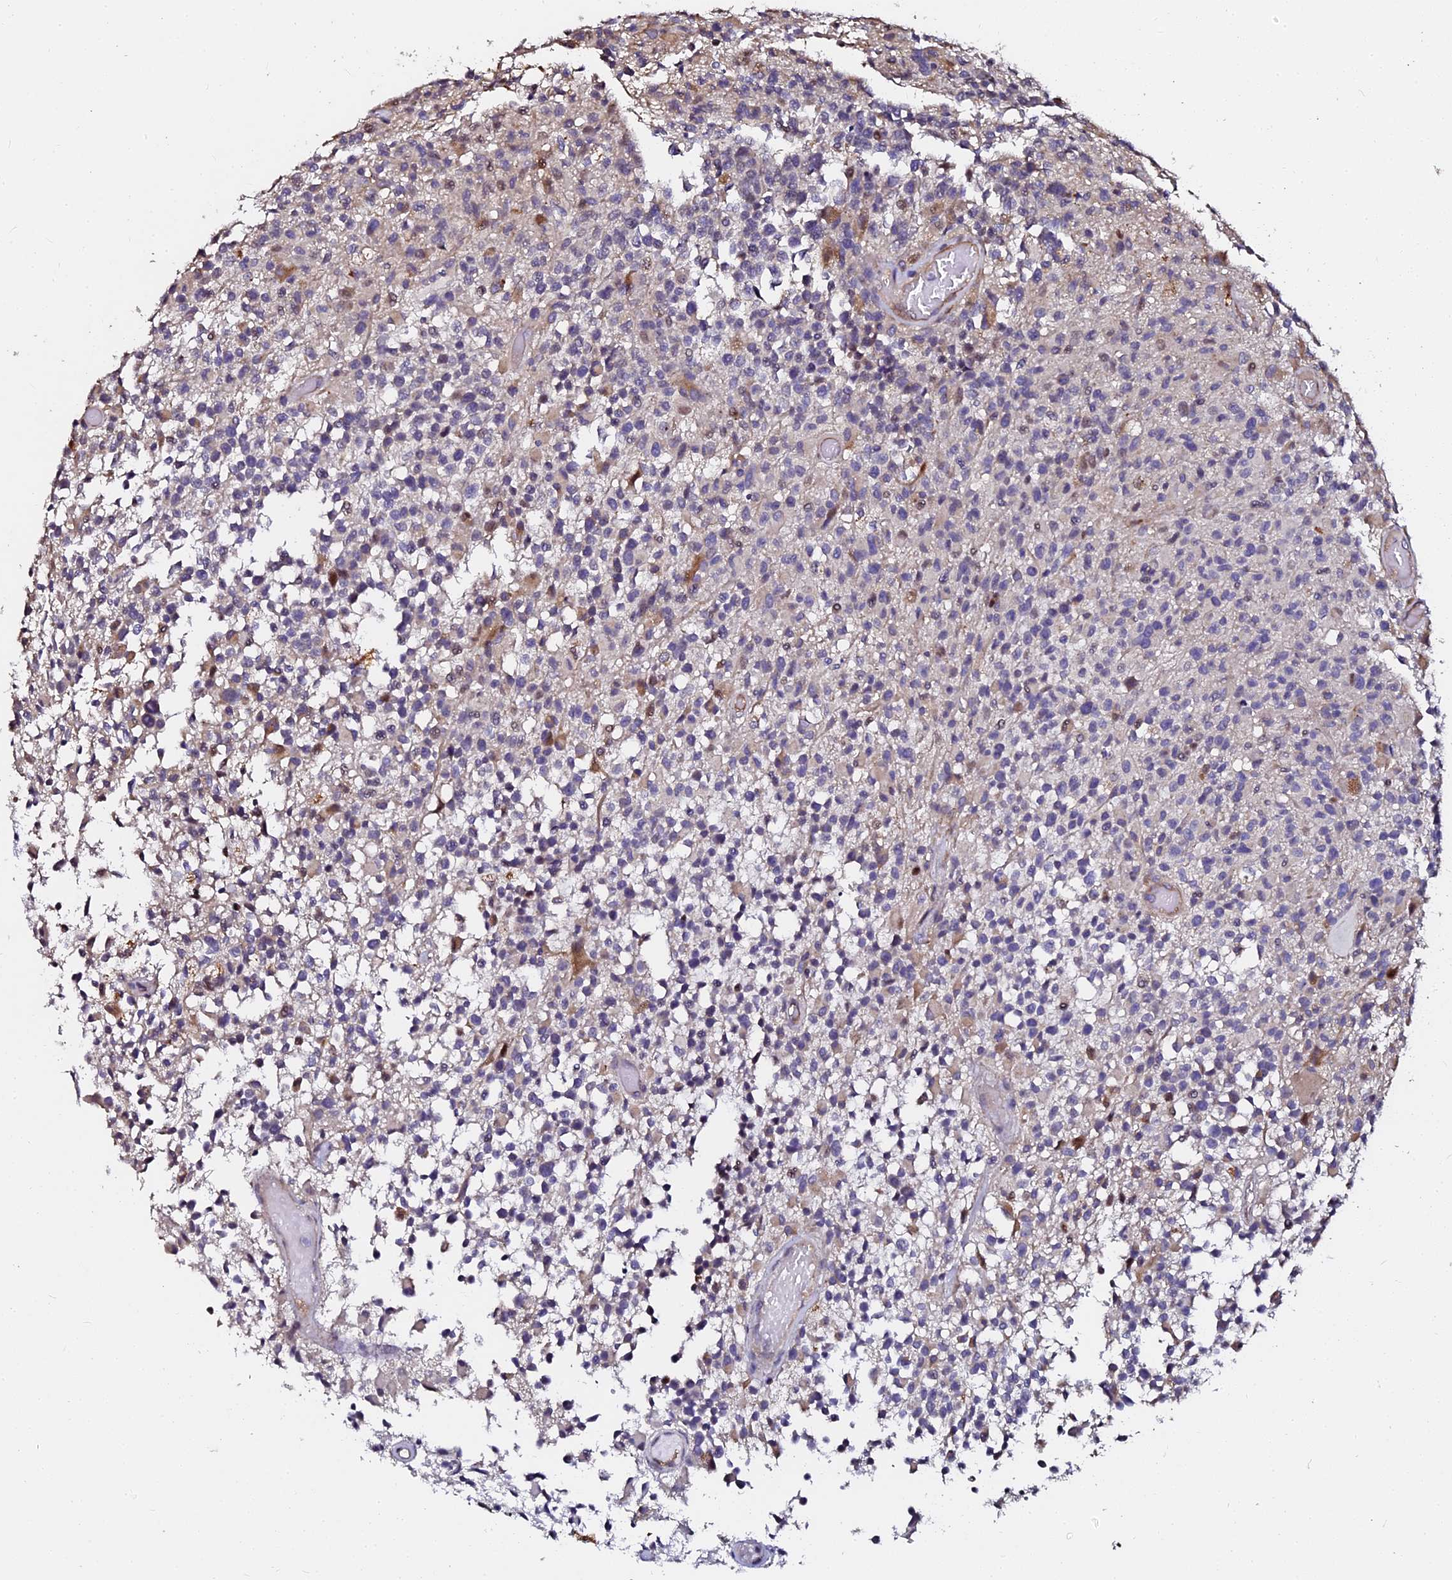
{"staining": {"intensity": "negative", "quantity": "none", "location": "none"}, "tissue": "glioma", "cell_type": "Tumor cells", "image_type": "cancer", "snomed": [{"axis": "morphology", "description": "Glioma, malignant, High grade"}, {"axis": "morphology", "description": "Glioblastoma, NOS"}, {"axis": "topography", "description": "Brain"}], "caption": "Tumor cells are negative for protein expression in human glioblastoma.", "gene": "GPN3", "patient": {"sex": "male", "age": 60}}